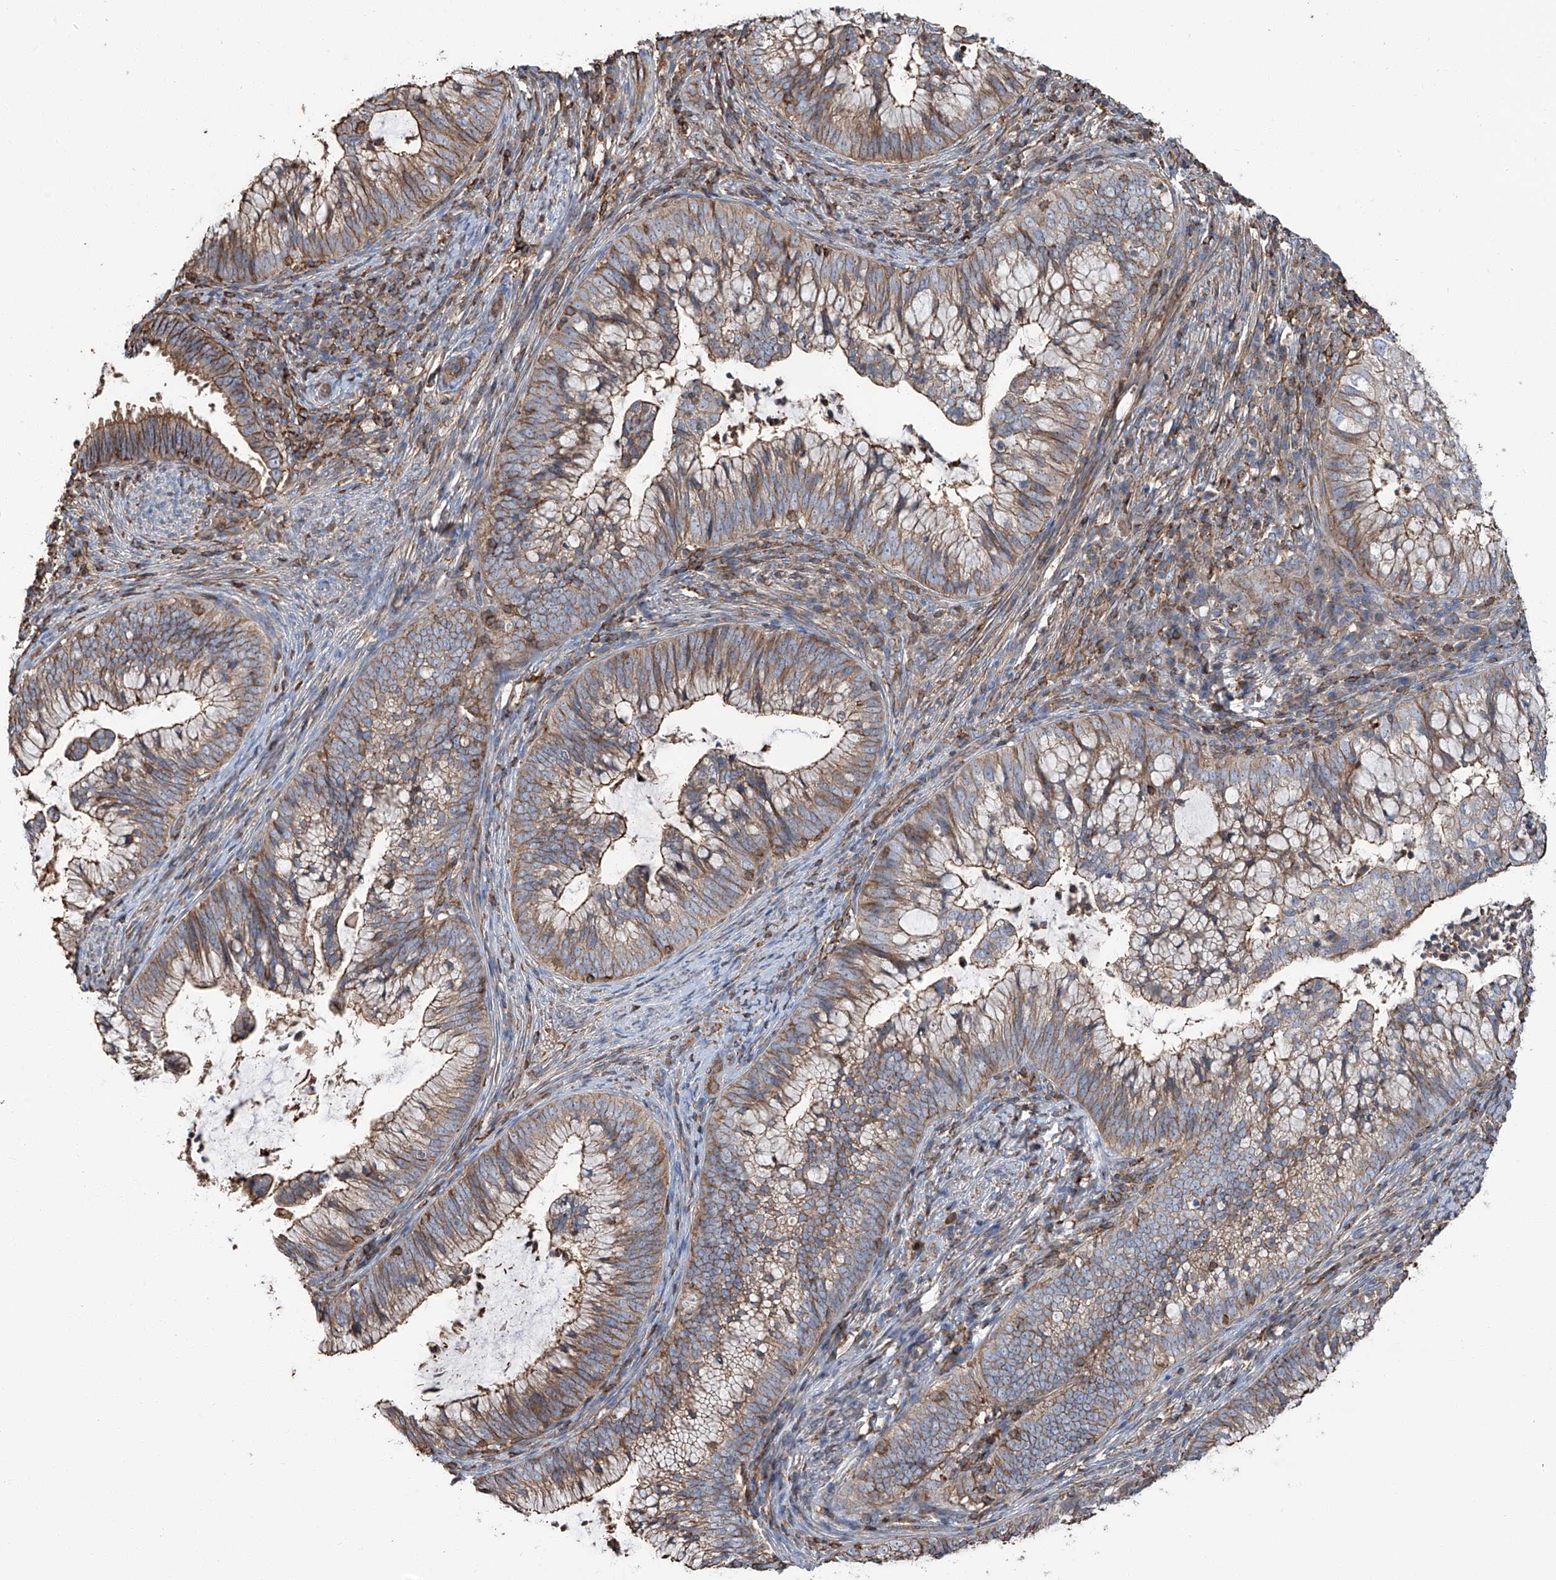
{"staining": {"intensity": "moderate", "quantity": "25%-75%", "location": "cytoplasmic/membranous"}, "tissue": "cervical cancer", "cell_type": "Tumor cells", "image_type": "cancer", "snomed": [{"axis": "morphology", "description": "Adenocarcinoma, NOS"}, {"axis": "topography", "description": "Cervix"}], "caption": "Immunohistochemical staining of human adenocarcinoma (cervical) shows medium levels of moderate cytoplasmic/membranous positivity in about 25%-75% of tumor cells.", "gene": "PIEZO2", "patient": {"sex": "female", "age": 36}}